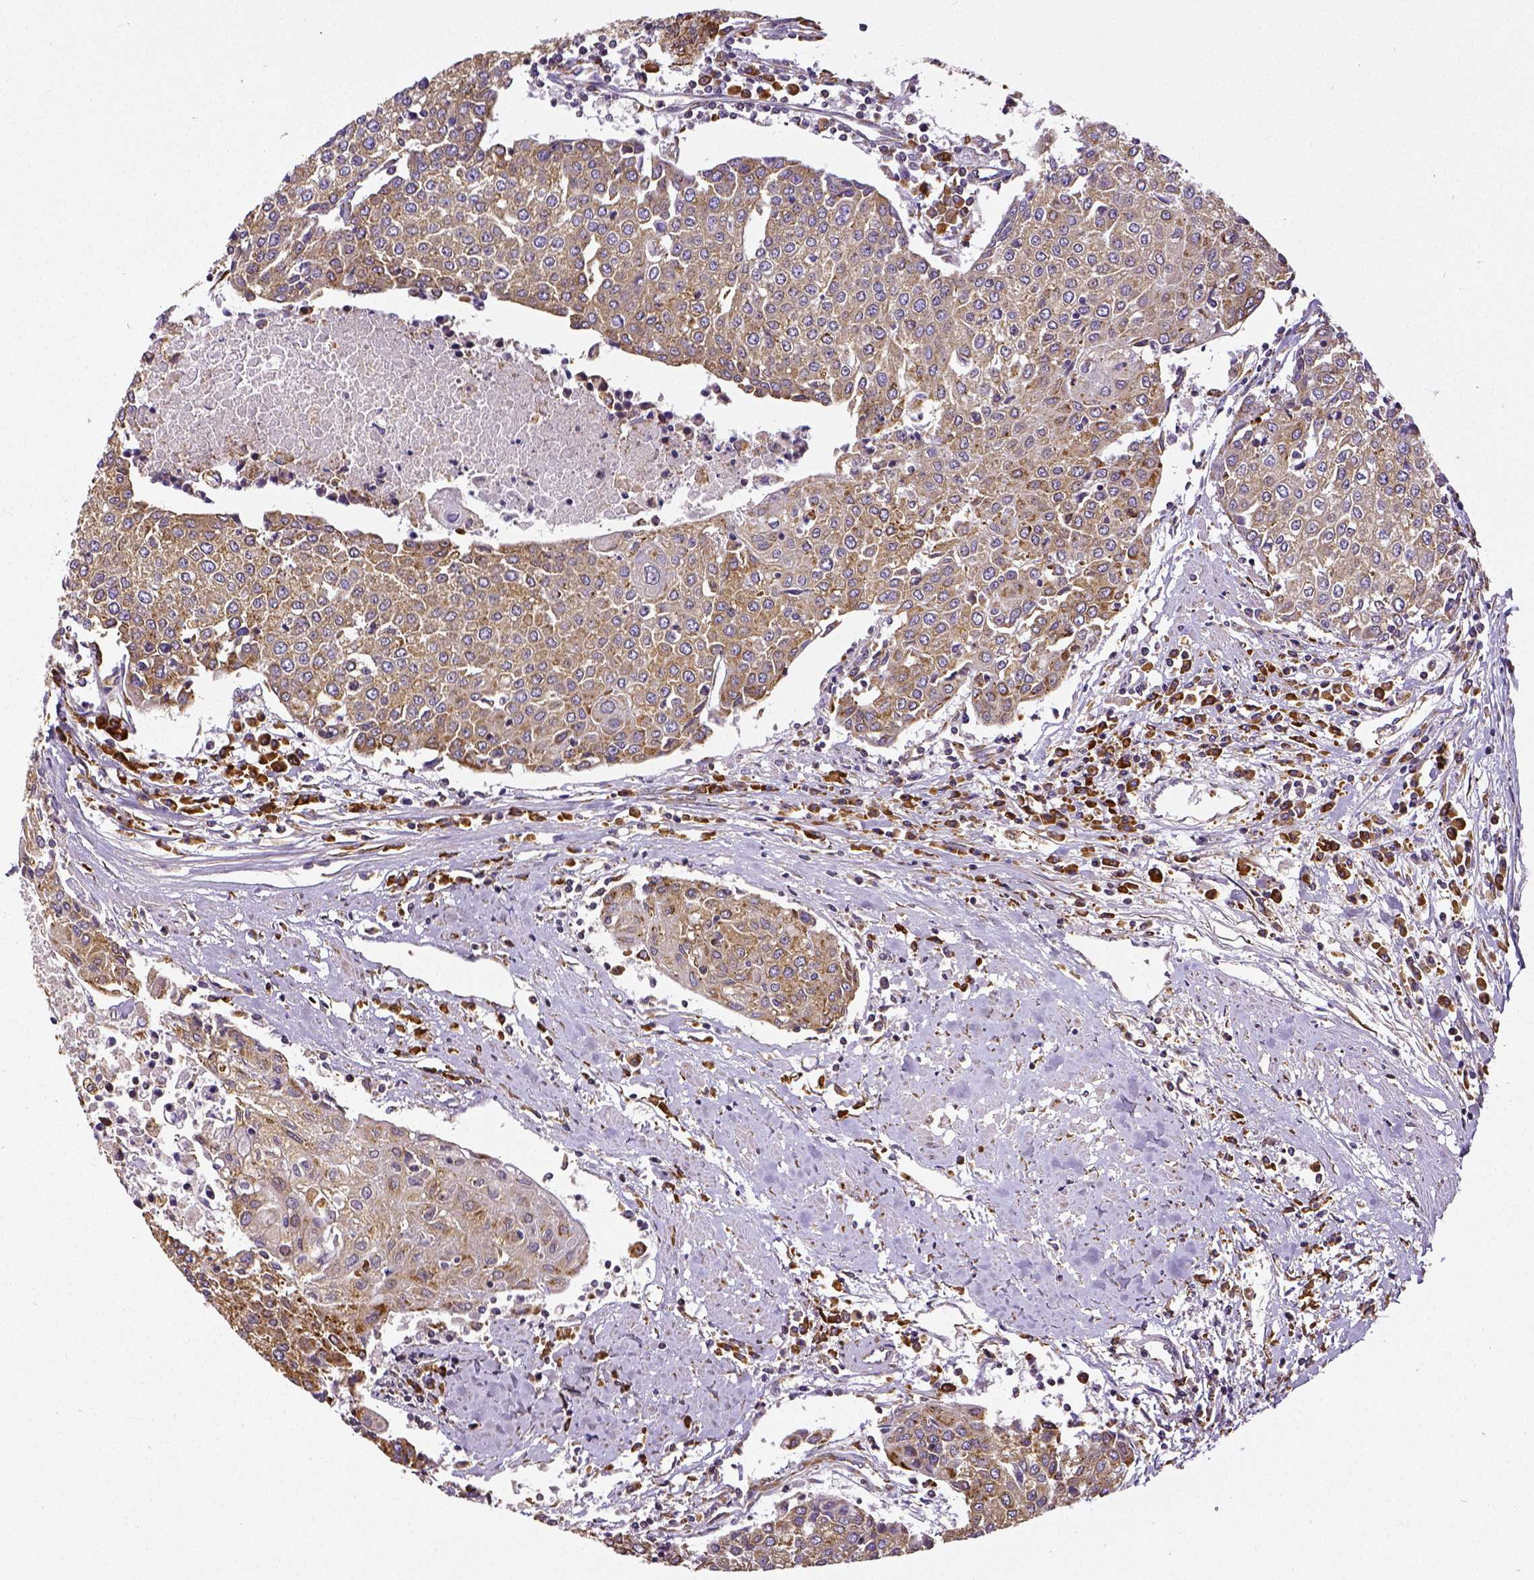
{"staining": {"intensity": "weak", "quantity": ">75%", "location": "cytoplasmic/membranous"}, "tissue": "urothelial cancer", "cell_type": "Tumor cells", "image_type": "cancer", "snomed": [{"axis": "morphology", "description": "Urothelial carcinoma, High grade"}, {"axis": "topography", "description": "Urinary bladder"}], "caption": "This micrograph shows immunohistochemistry (IHC) staining of urothelial cancer, with low weak cytoplasmic/membranous staining in about >75% of tumor cells.", "gene": "MTDH", "patient": {"sex": "female", "age": 85}}